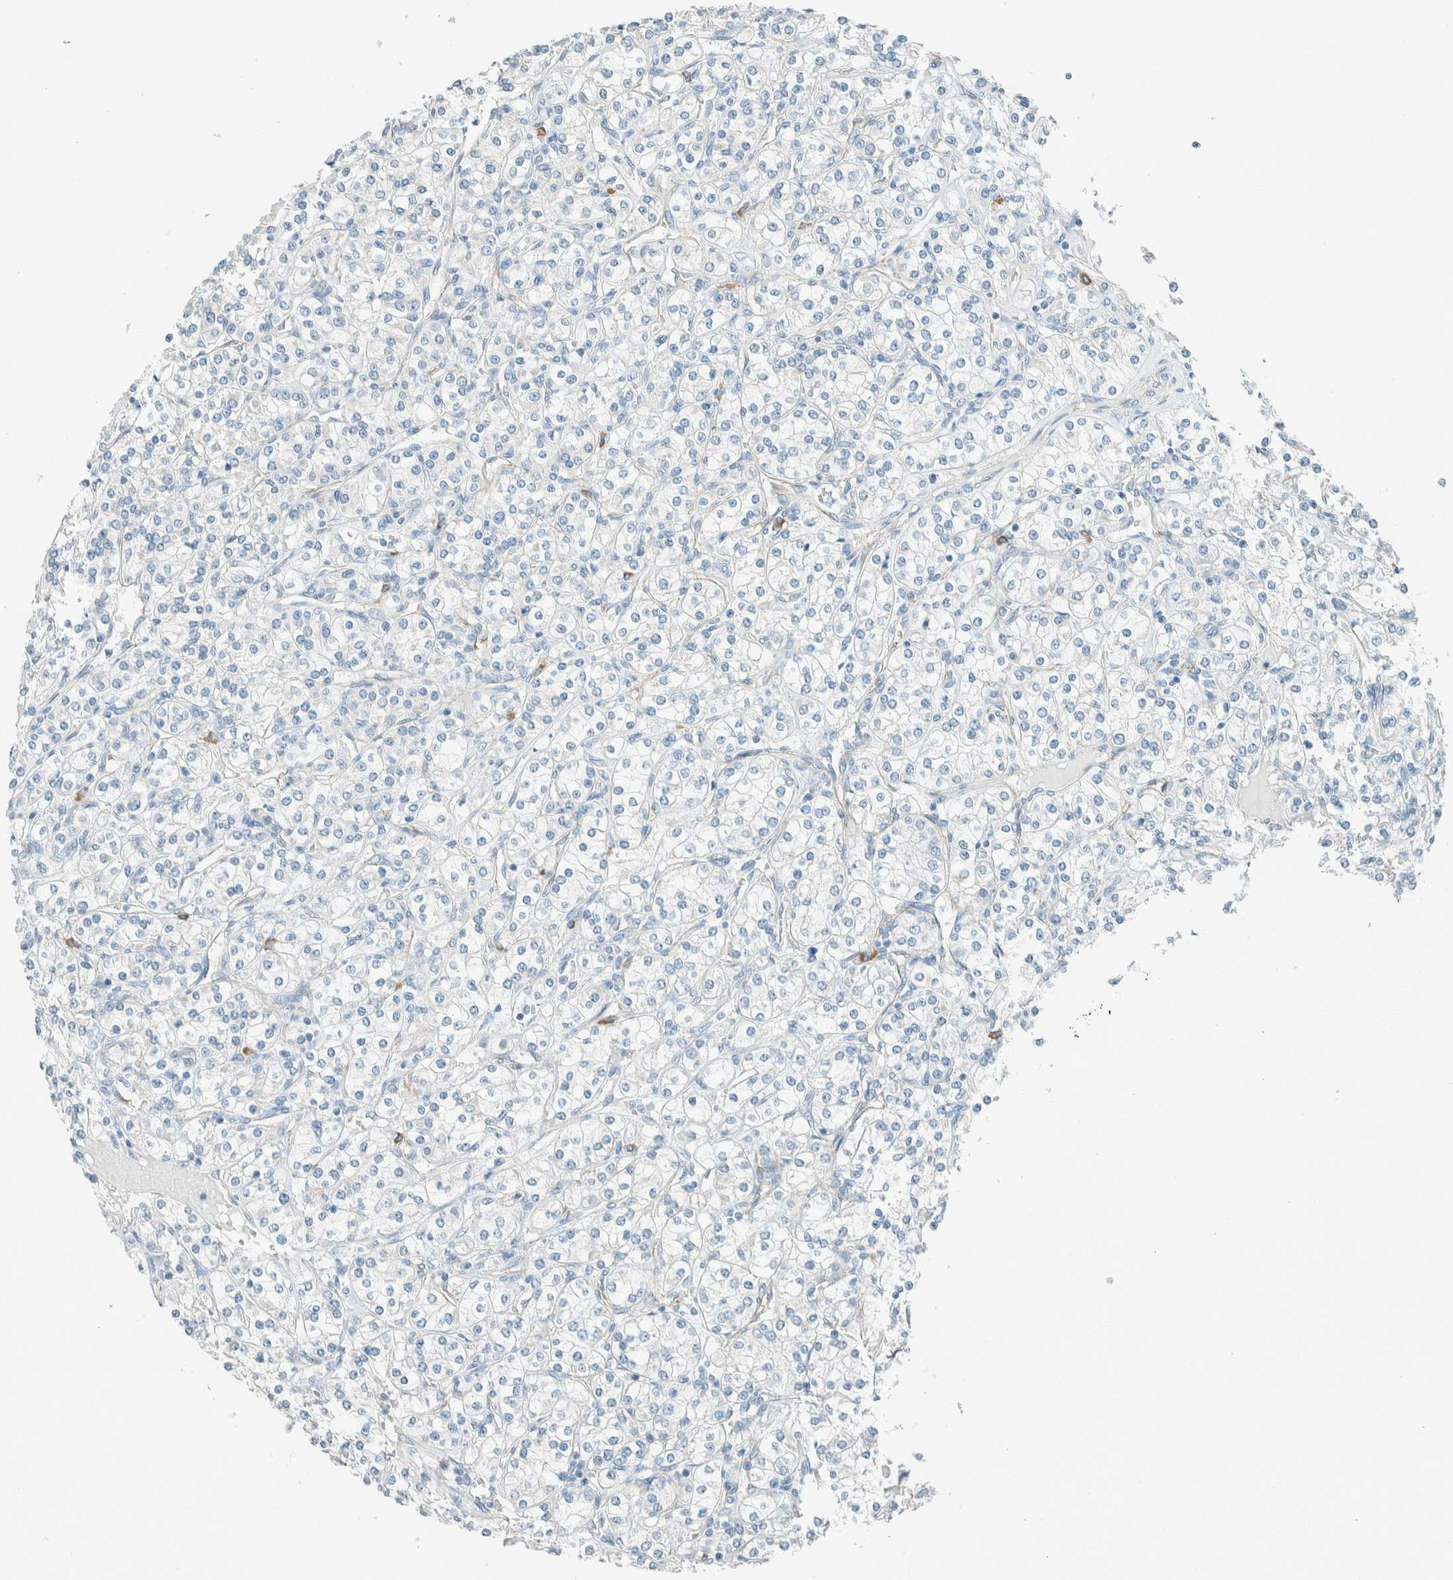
{"staining": {"intensity": "negative", "quantity": "none", "location": "none"}, "tissue": "renal cancer", "cell_type": "Tumor cells", "image_type": "cancer", "snomed": [{"axis": "morphology", "description": "Adenocarcinoma, NOS"}, {"axis": "topography", "description": "Kidney"}], "caption": "Tumor cells show no significant protein staining in renal cancer (adenocarcinoma).", "gene": "SLFN12", "patient": {"sex": "male", "age": 77}}